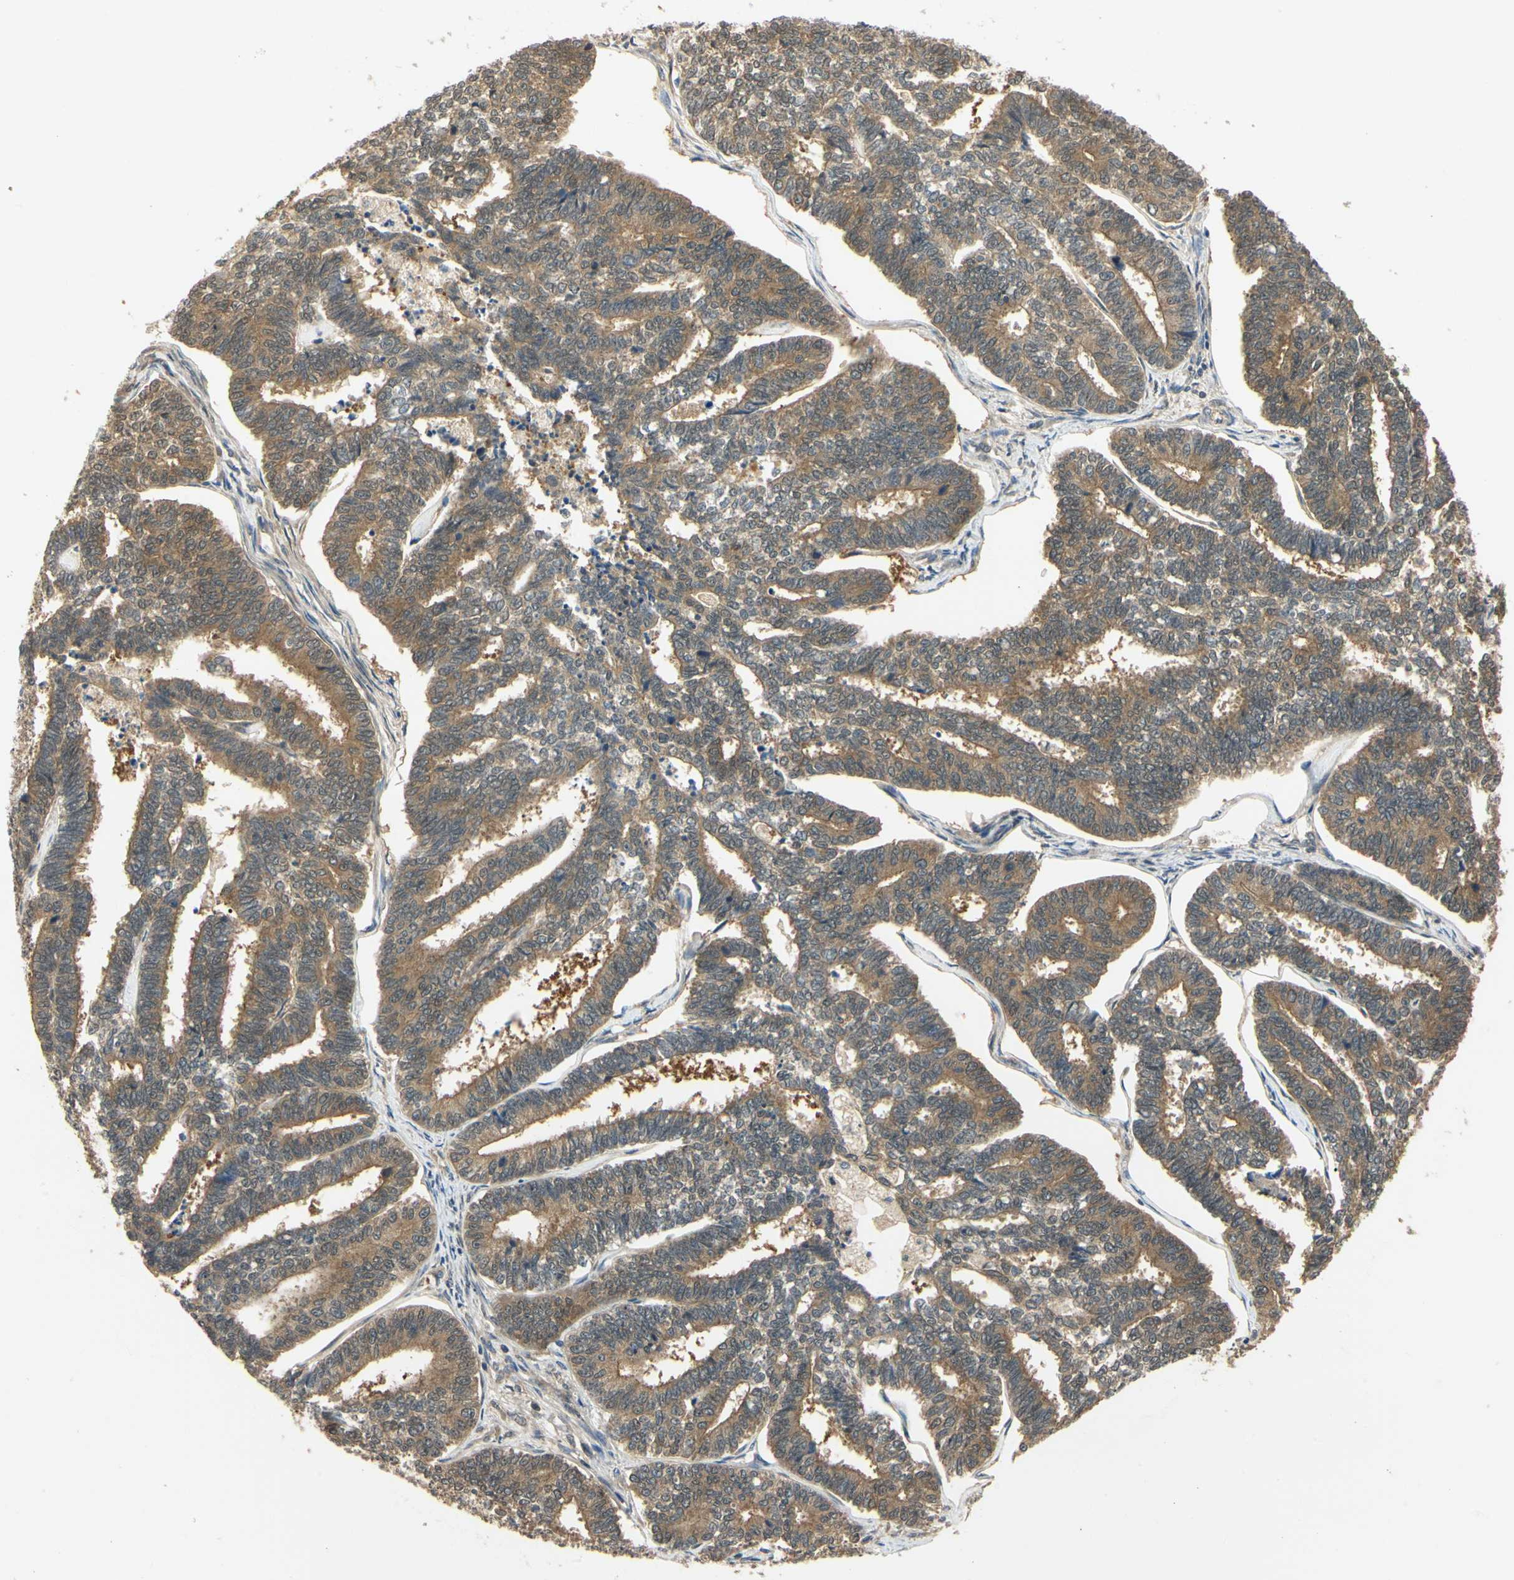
{"staining": {"intensity": "moderate", "quantity": ">75%", "location": "cytoplasmic/membranous"}, "tissue": "endometrial cancer", "cell_type": "Tumor cells", "image_type": "cancer", "snomed": [{"axis": "morphology", "description": "Adenocarcinoma, NOS"}, {"axis": "topography", "description": "Endometrium"}], "caption": "Human endometrial adenocarcinoma stained with a protein marker displays moderate staining in tumor cells.", "gene": "UBE2Z", "patient": {"sex": "female", "age": 70}}